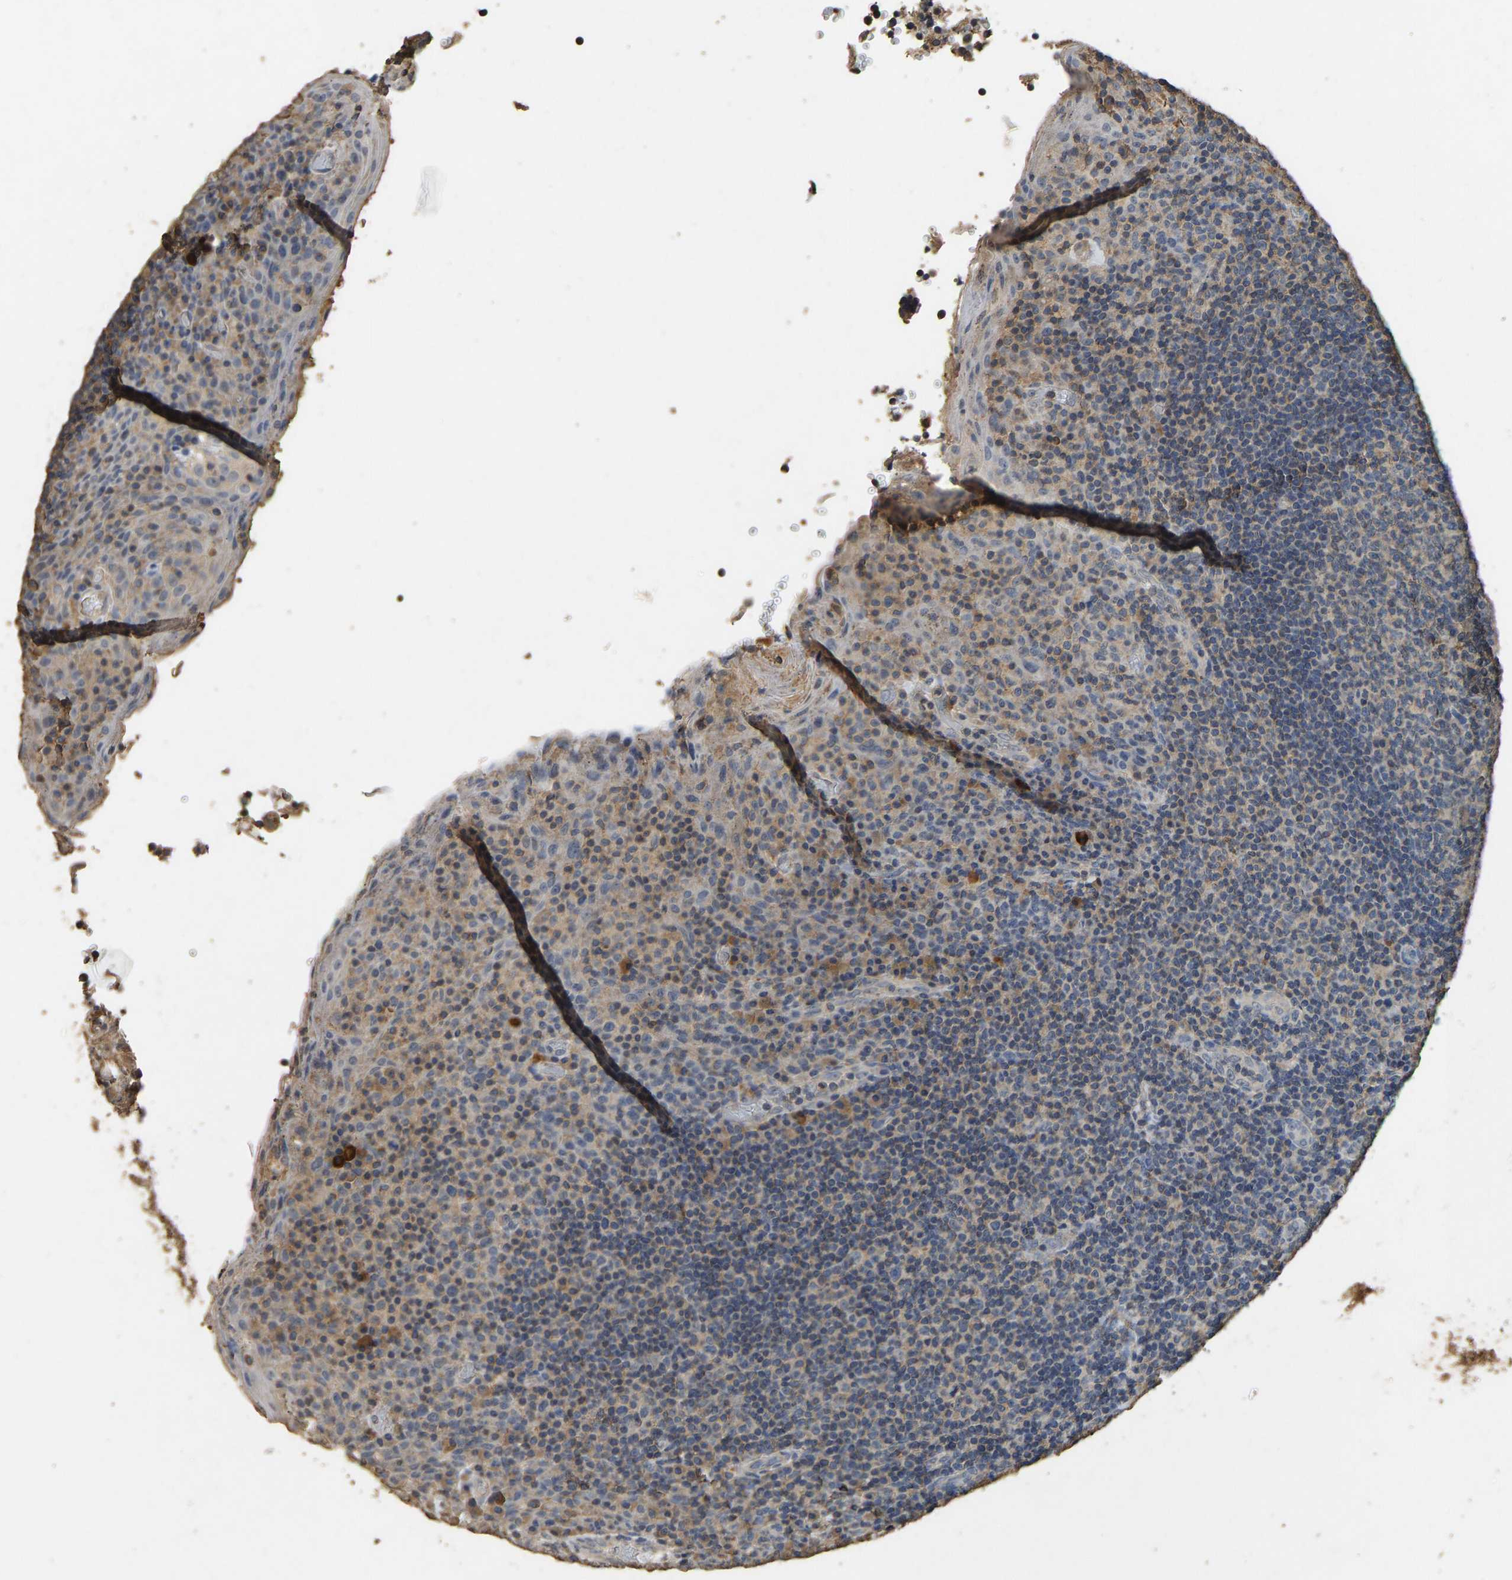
{"staining": {"intensity": "negative", "quantity": "none", "location": "none"}, "tissue": "tonsil", "cell_type": "Germinal center cells", "image_type": "normal", "snomed": [{"axis": "morphology", "description": "Normal tissue, NOS"}, {"axis": "topography", "description": "Tonsil"}], "caption": "A photomicrograph of human tonsil is negative for staining in germinal center cells. The staining is performed using DAB brown chromogen with nuclei counter-stained in using hematoxylin.", "gene": "CIDEC", "patient": {"sex": "male", "age": 17}}